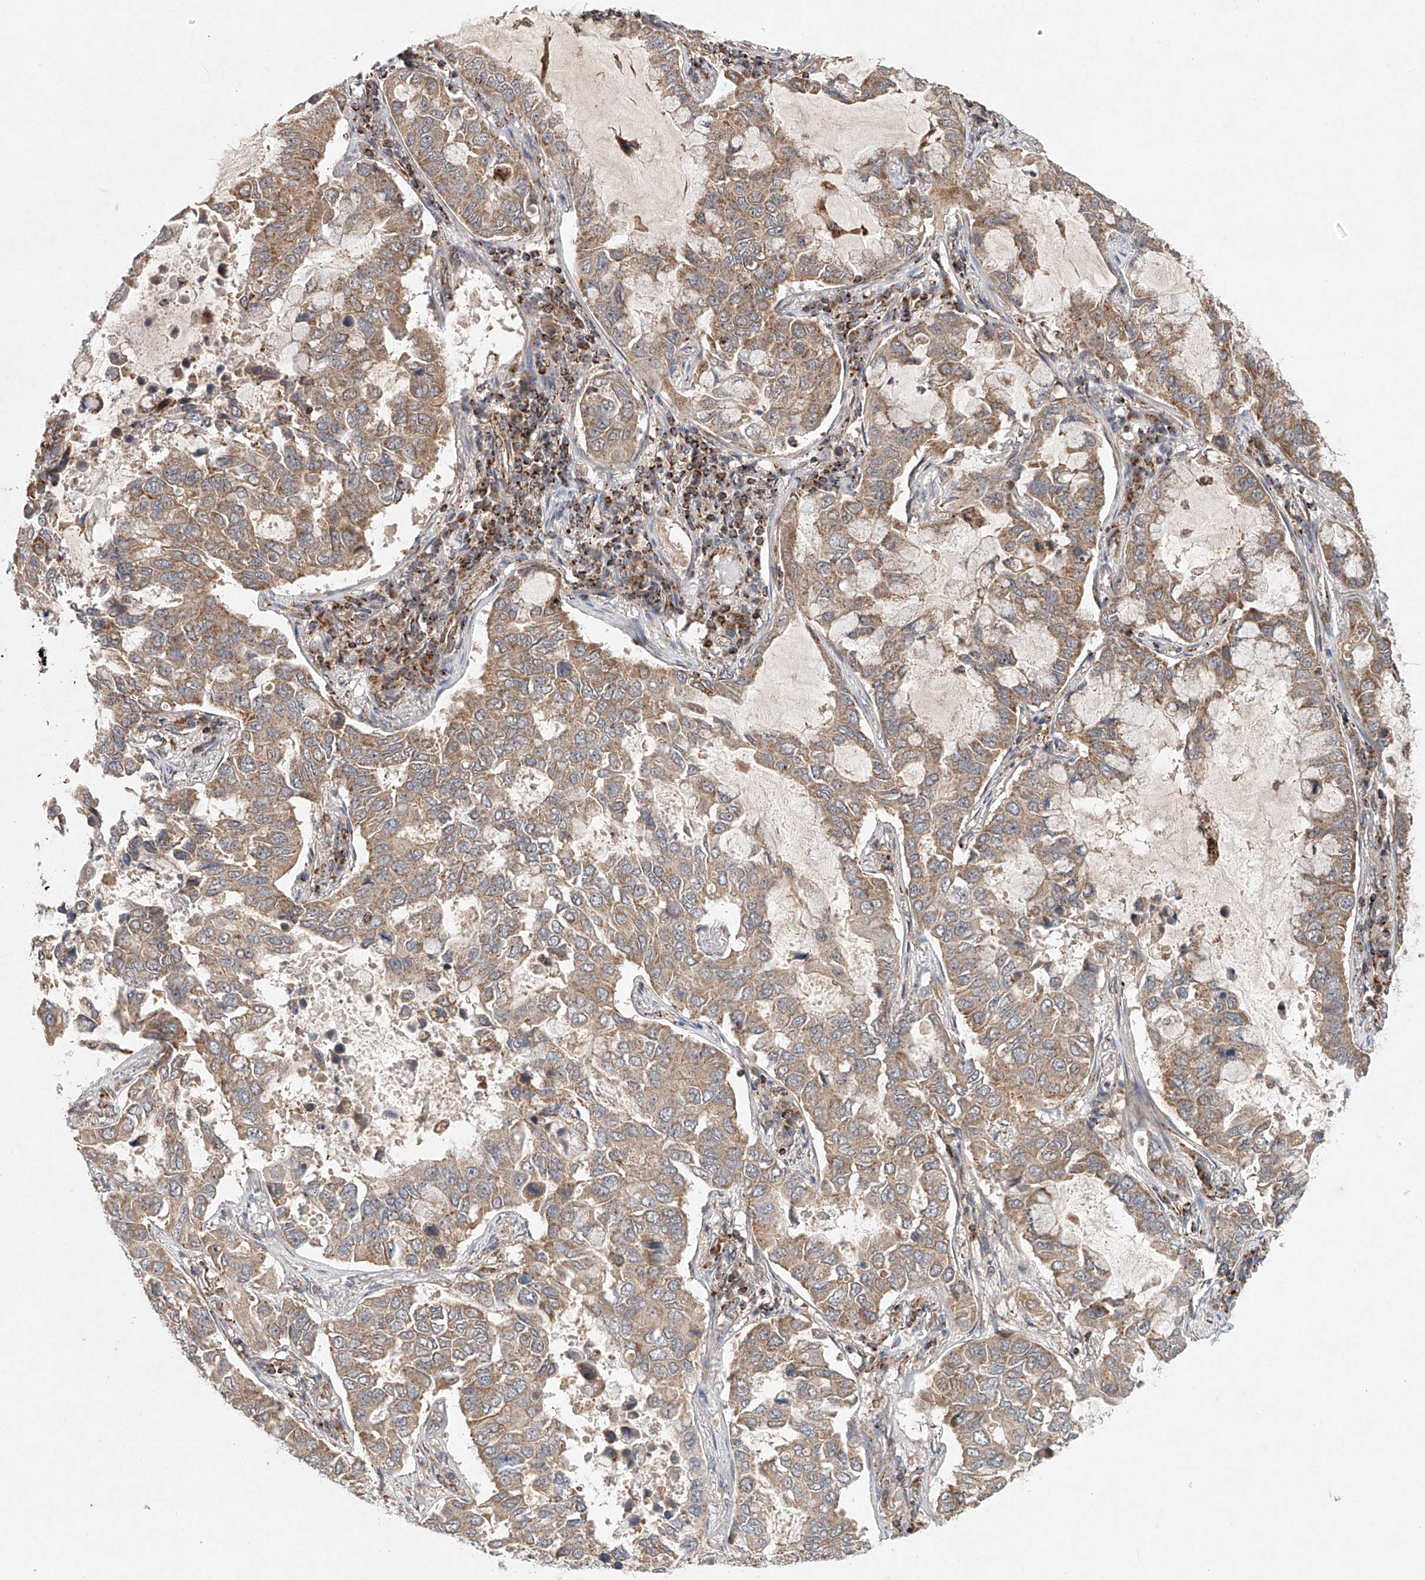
{"staining": {"intensity": "moderate", "quantity": ">75%", "location": "cytoplasmic/membranous"}, "tissue": "lung cancer", "cell_type": "Tumor cells", "image_type": "cancer", "snomed": [{"axis": "morphology", "description": "Adenocarcinoma, NOS"}, {"axis": "topography", "description": "Lung"}], "caption": "A brown stain highlights moderate cytoplasmic/membranous positivity of a protein in human lung adenocarcinoma tumor cells.", "gene": "DCAF11", "patient": {"sex": "male", "age": 64}}